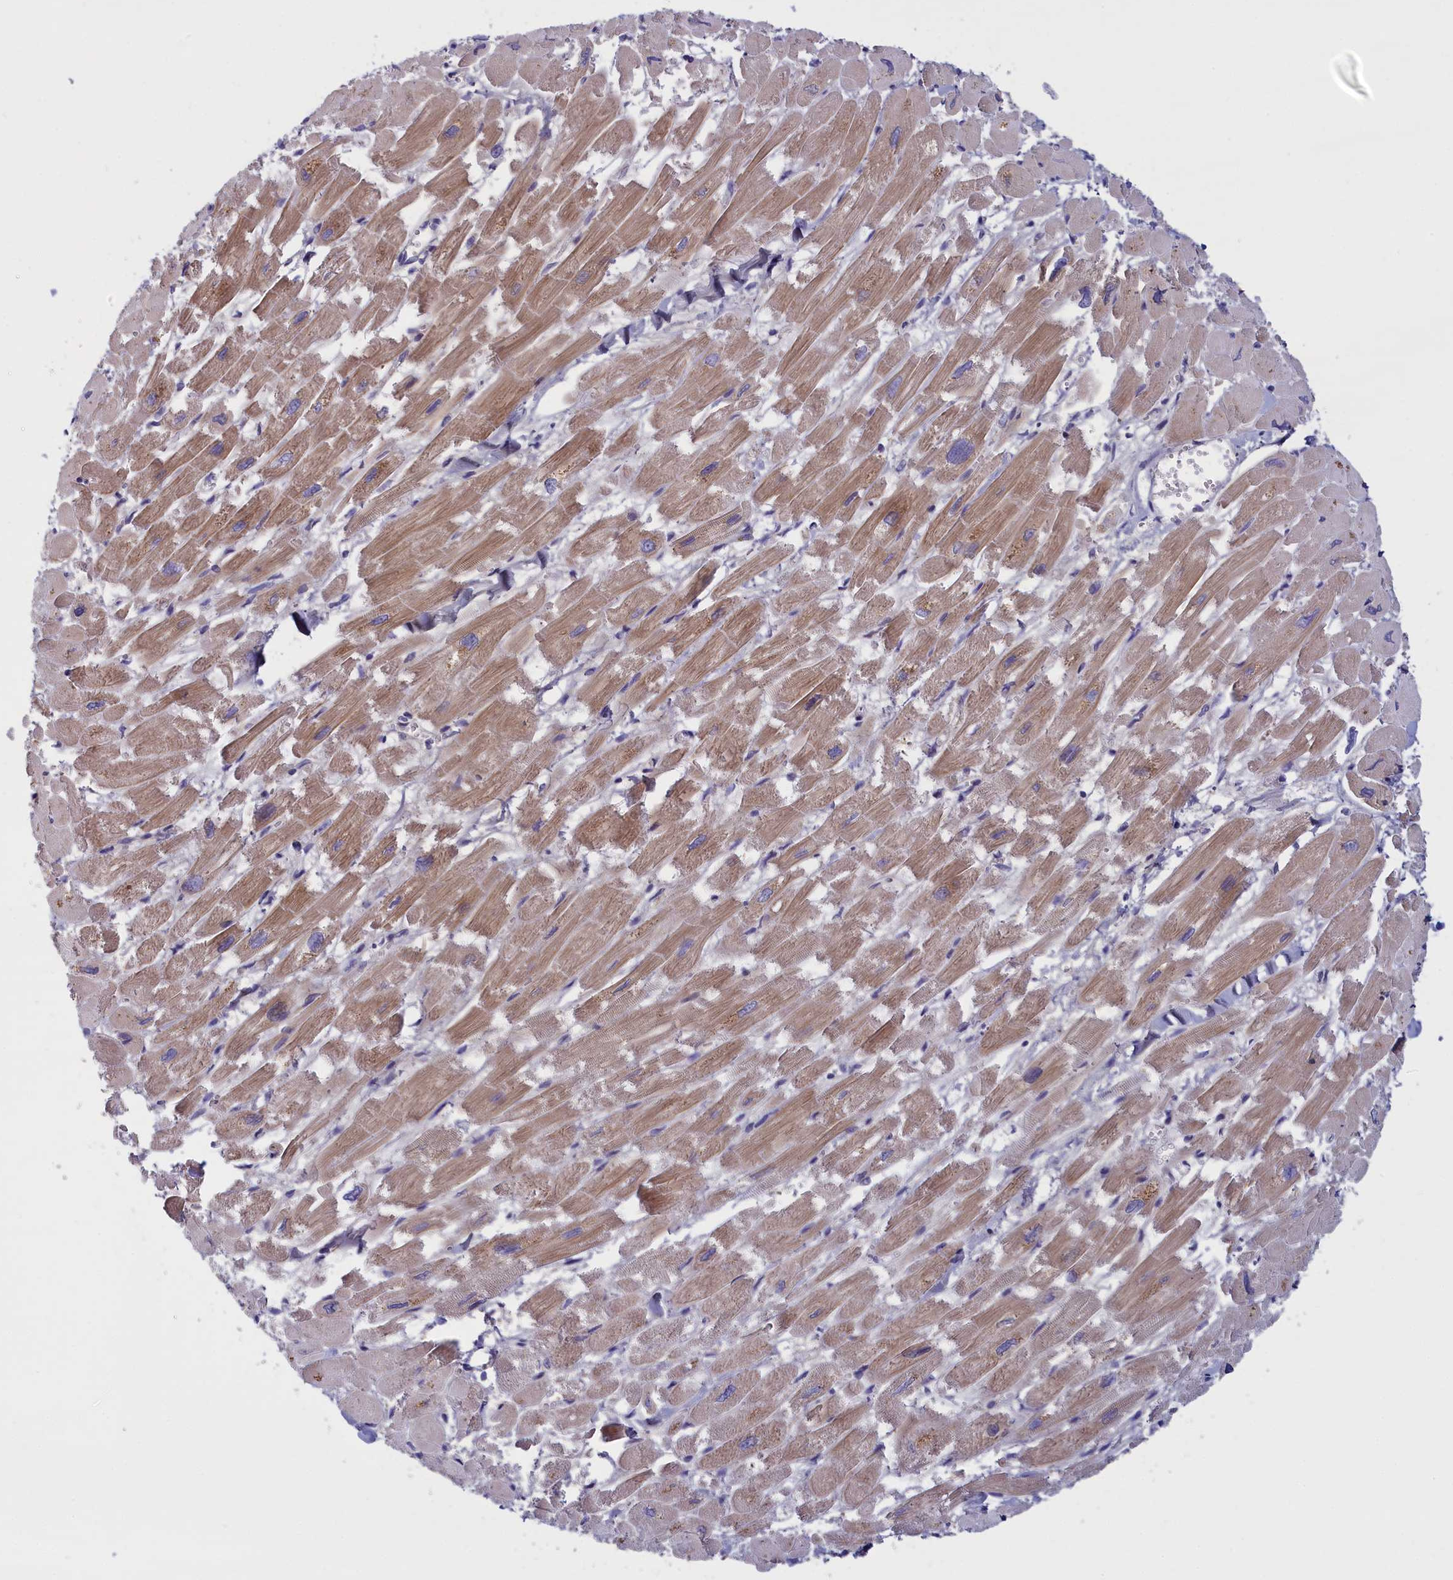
{"staining": {"intensity": "moderate", "quantity": "25%-75%", "location": "cytoplasmic/membranous"}, "tissue": "heart muscle", "cell_type": "Cardiomyocytes", "image_type": "normal", "snomed": [{"axis": "morphology", "description": "Normal tissue, NOS"}, {"axis": "topography", "description": "Heart"}], "caption": "Moderate cytoplasmic/membranous protein staining is seen in approximately 25%-75% of cardiomyocytes in heart muscle.", "gene": "IGFALS", "patient": {"sex": "male", "age": 54}}